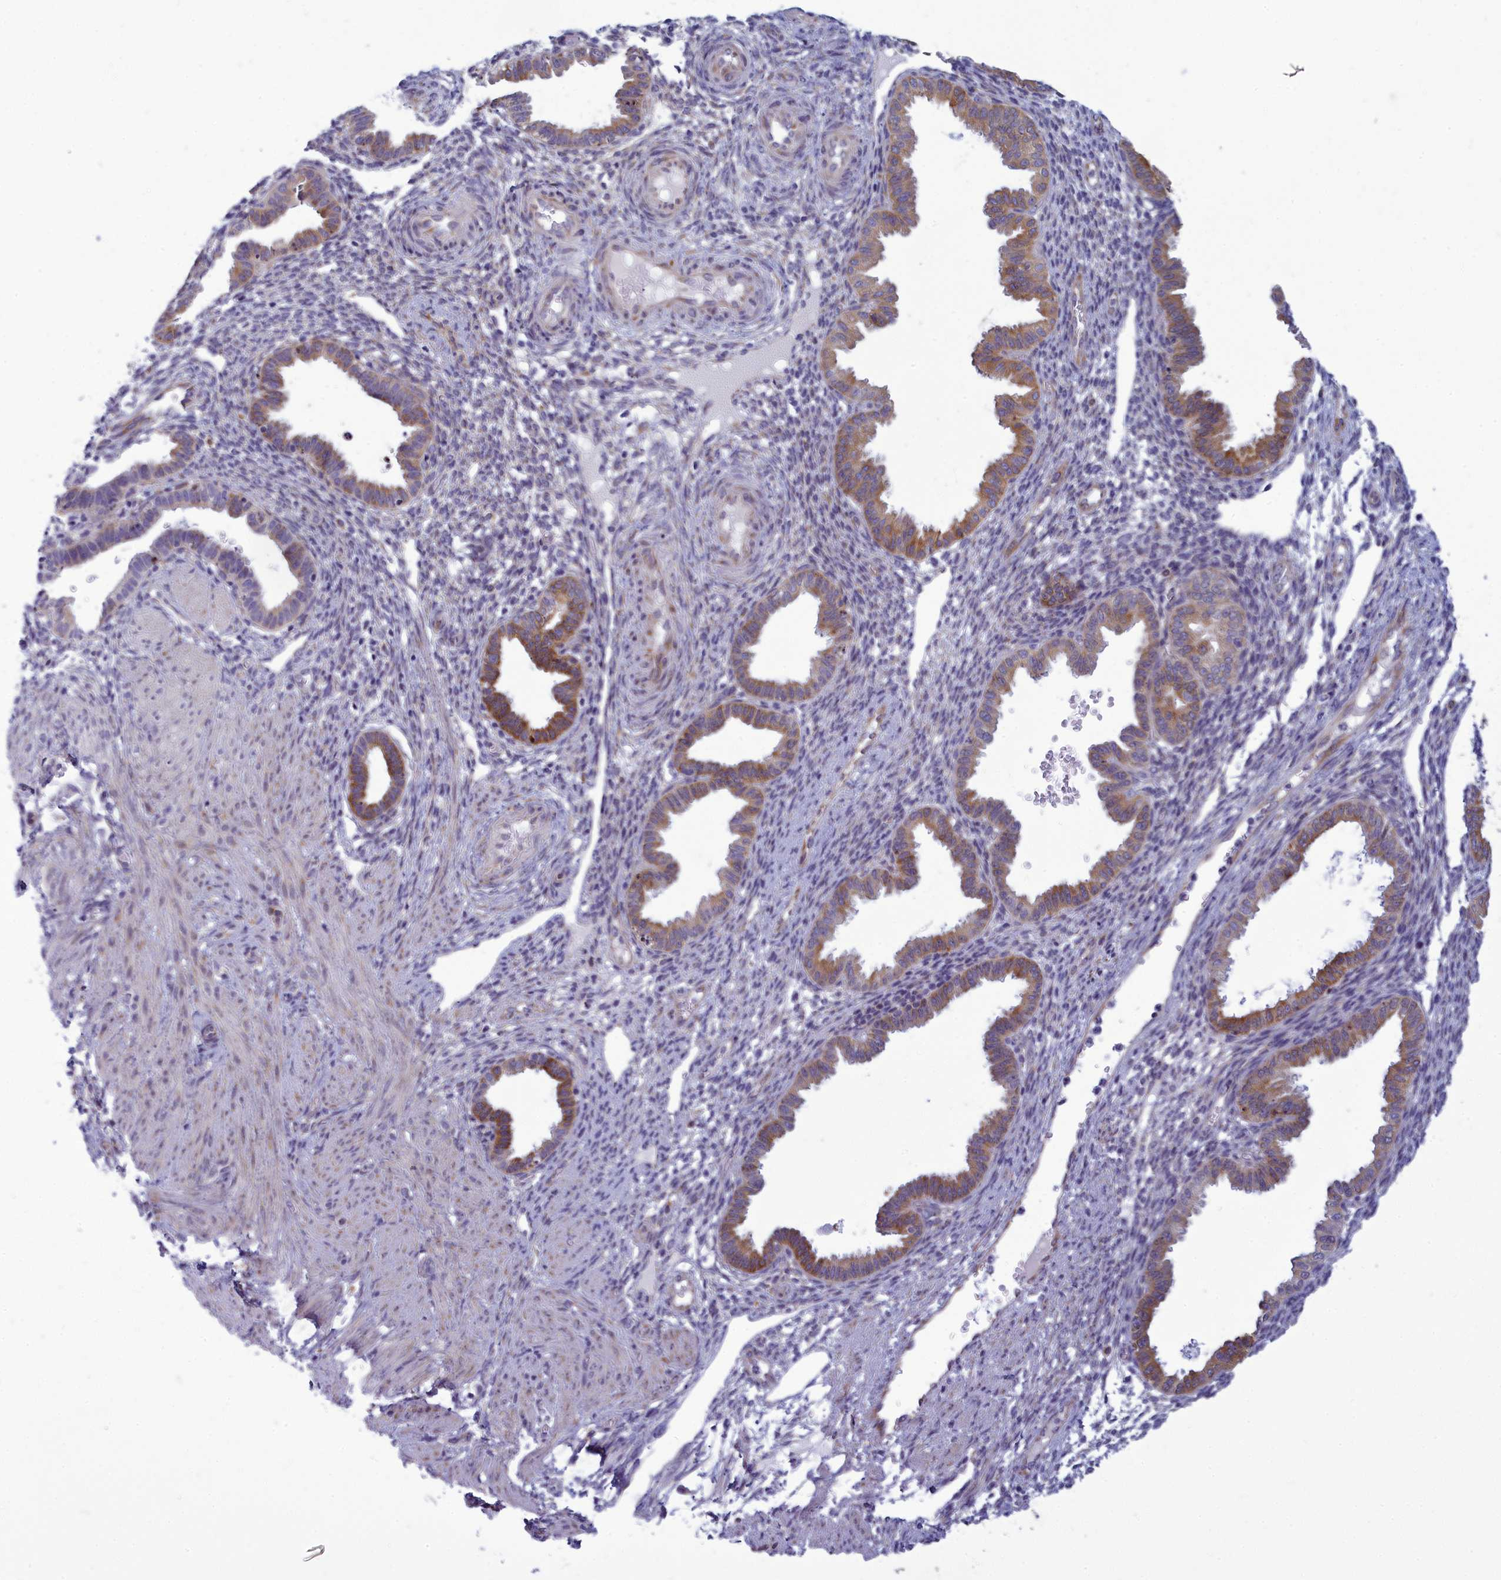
{"staining": {"intensity": "negative", "quantity": "none", "location": "none"}, "tissue": "endometrium", "cell_type": "Cells in endometrial stroma", "image_type": "normal", "snomed": [{"axis": "morphology", "description": "Normal tissue, NOS"}, {"axis": "topography", "description": "Endometrium"}], "caption": "This is an immunohistochemistry histopathology image of unremarkable endometrium. There is no expression in cells in endometrial stroma.", "gene": "CENATAC", "patient": {"sex": "female", "age": 33}}